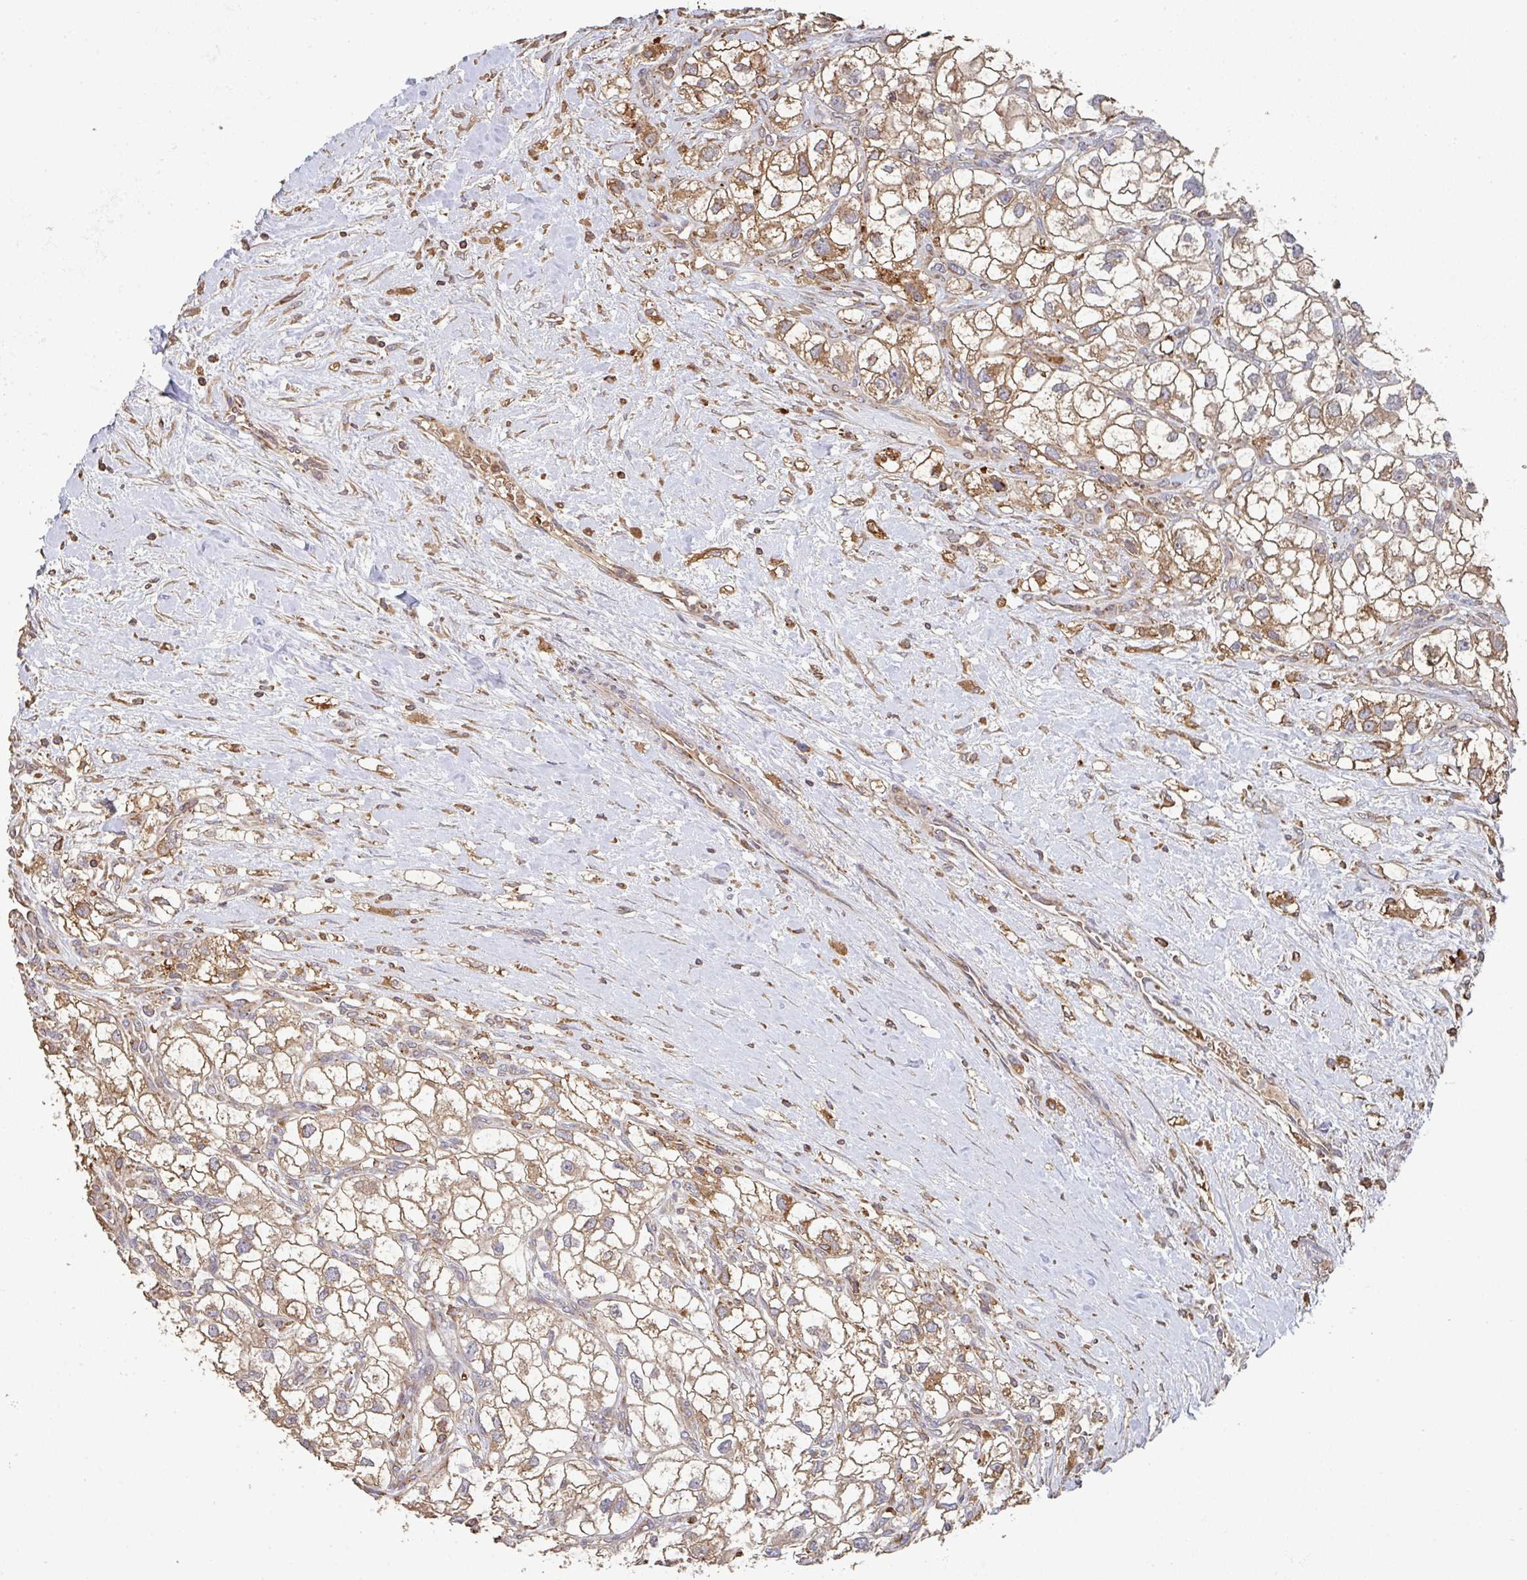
{"staining": {"intensity": "moderate", "quantity": ">75%", "location": "cytoplasmic/membranous"}, "tissue": "renal cancer", "cell_type": "Tumor cells", "image_type": "cancer", "snomed": [{"axis": "morphology", "description": "Adenocarcinoma, NOS"}, {"axis": "topography", "description": "Kidney"}], "caption": "Immunohistochemistry image of renal adenocarcinoma stained for a protein (brown), which exhibits medium levels of moderate cytoplasmic/membranous positivity in approximately >75% of tumor cells.", "gene": "POLG", "patient": {"sex": "male", "age": 59}}